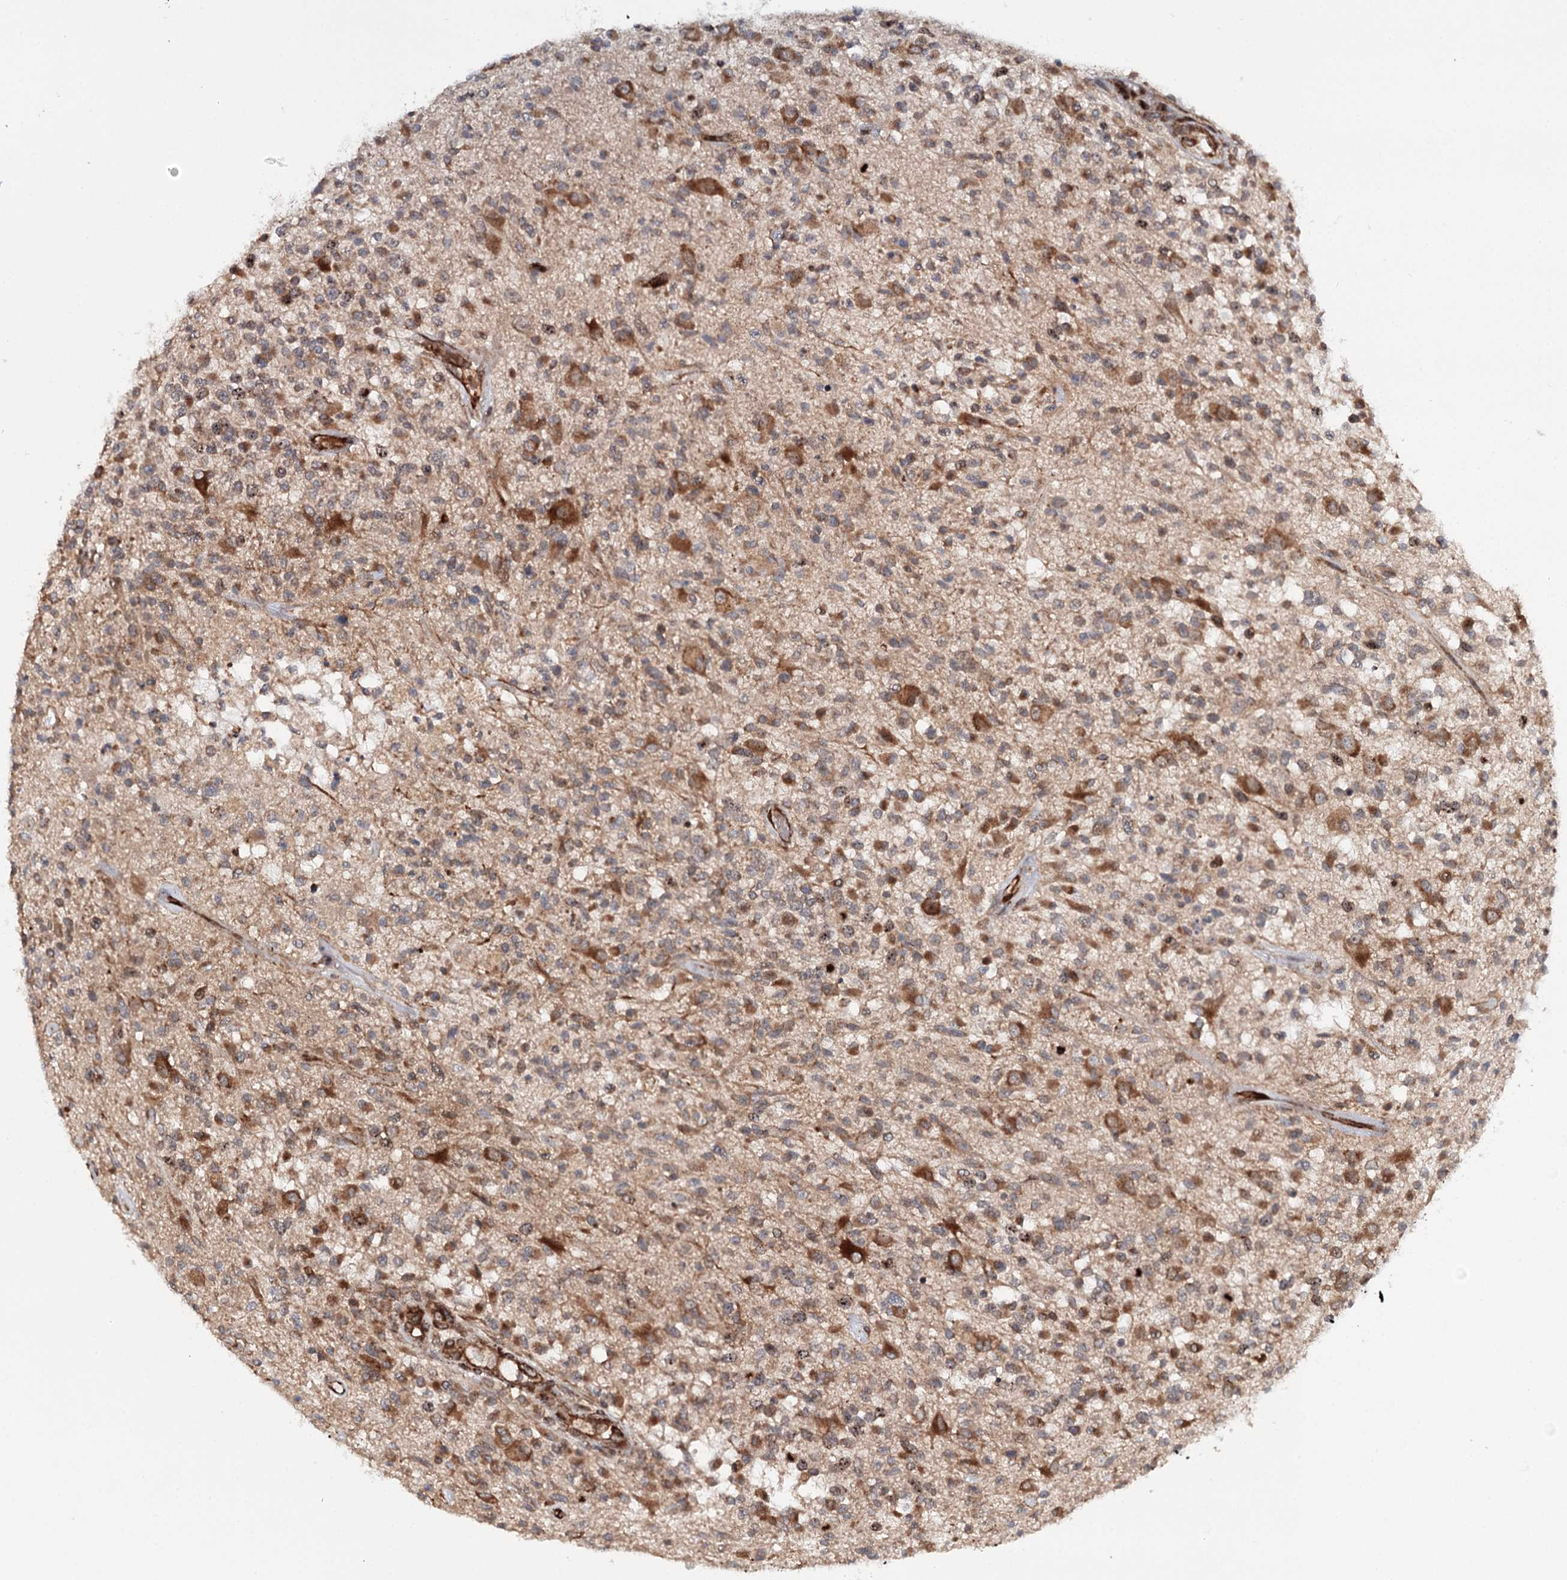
{"staining": {"intensity": "moderate", "quantity": "25%-75%", "location": "cytoplasmic/membranous"}, "tissue": "glioma", "cell_type": "Tumor cells", "image_type": "cancer", "snomed": [{"axis": "morphology", "description": "Glioma, malignant, High grade"}, {"axis": "morphology", "description": "Glioblastoma, NOS"}, {"axis": "topography", "description": "Brain"}], "caption": "Approximately 25%-75% of tumor cells in malignant glioma (high-grade) reveal moderate cytoplasmic/membranous protein expression as visualized by brown immunohistochemical staining.", "gene": "MKNK1", "patient": {"sex": "male", "age": 60}}